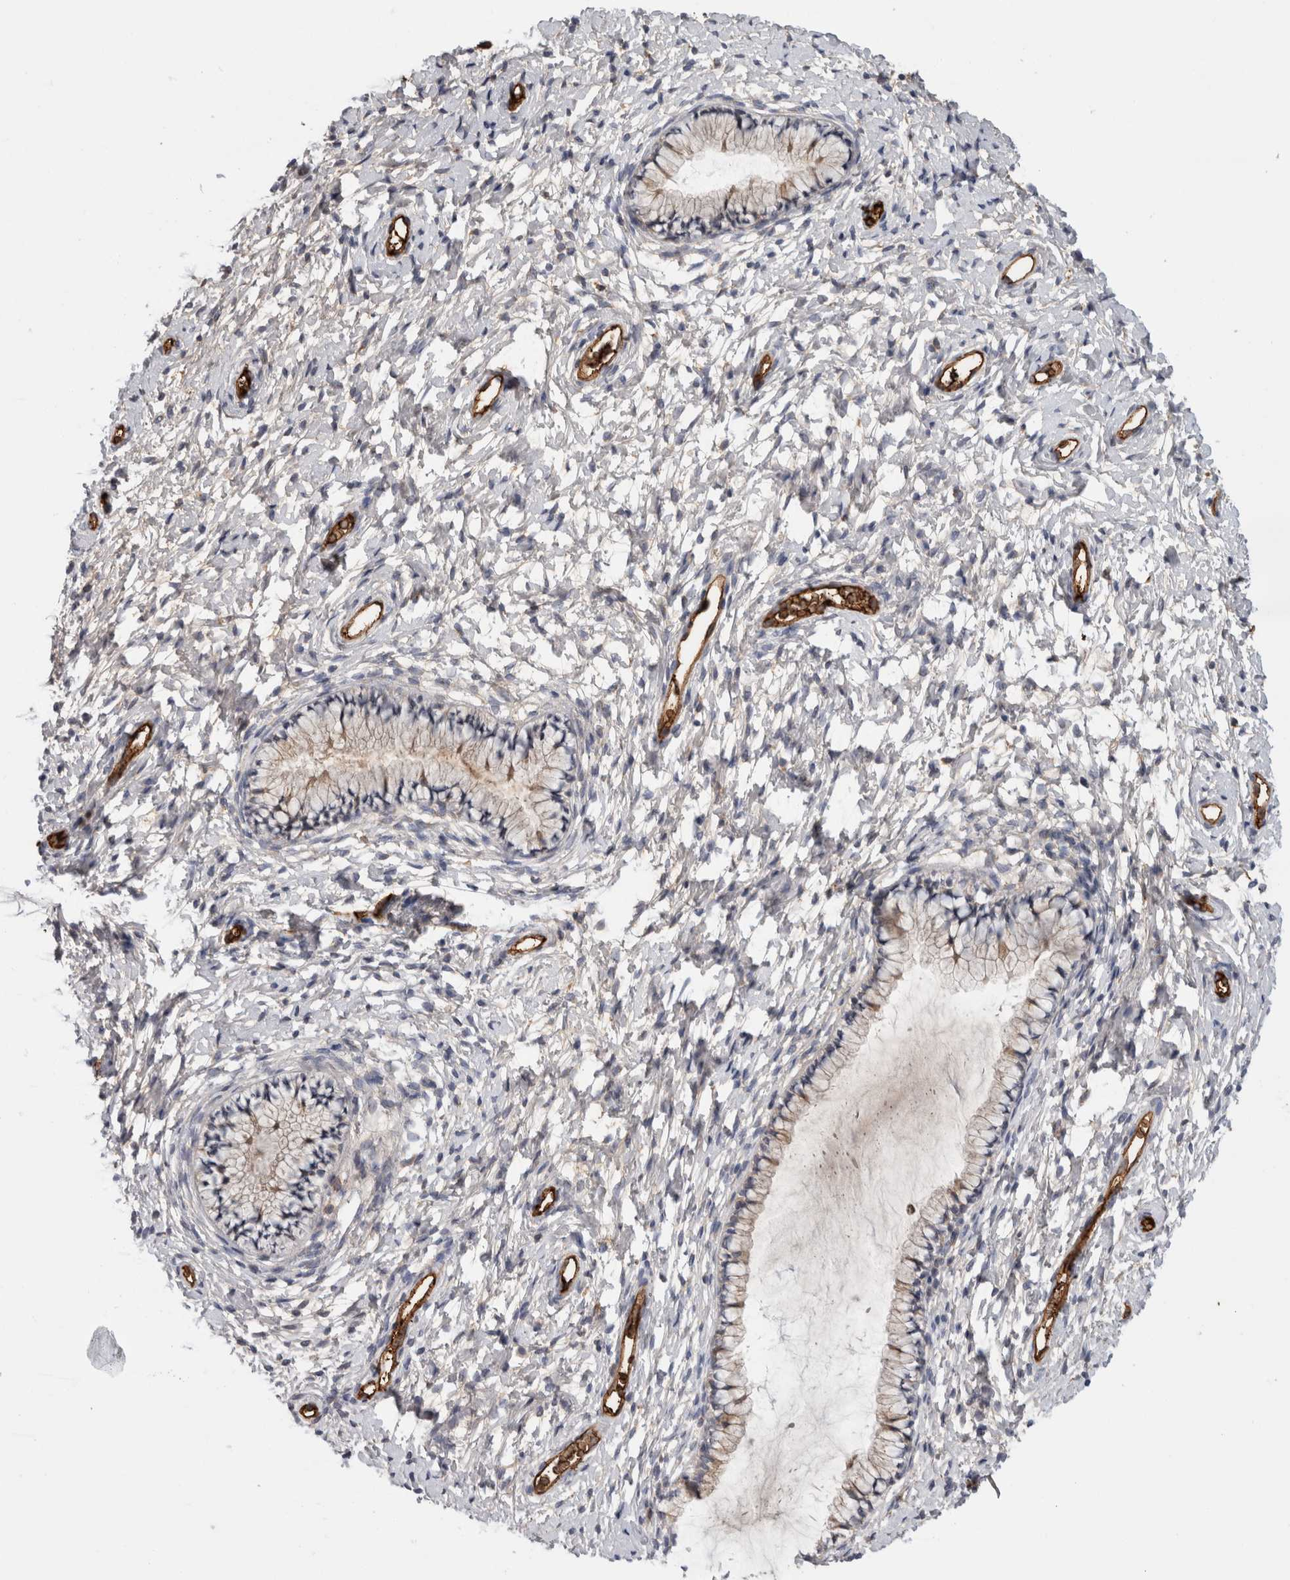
{"staining": {"intensity": "weak", "quantity": "25%-75%", "location": "cytoplasmic/membranous"}, "tissue": "cervix", "cell_type": "Glandular cells", "image_type": "normal", "snomed": [{"axis": "morphology", "description": "Normal tissue, NOS"}, {"axis": "topography", "description": "Cervix"}], "caption": "Normal cervix shows weak cytoplasmic/membranous positivity in approximately 25%-75% of glandular cells, visualized by immunohistochemistry.", "gene": "TBCE", "patient": {"sex": "female", "age": 72}}